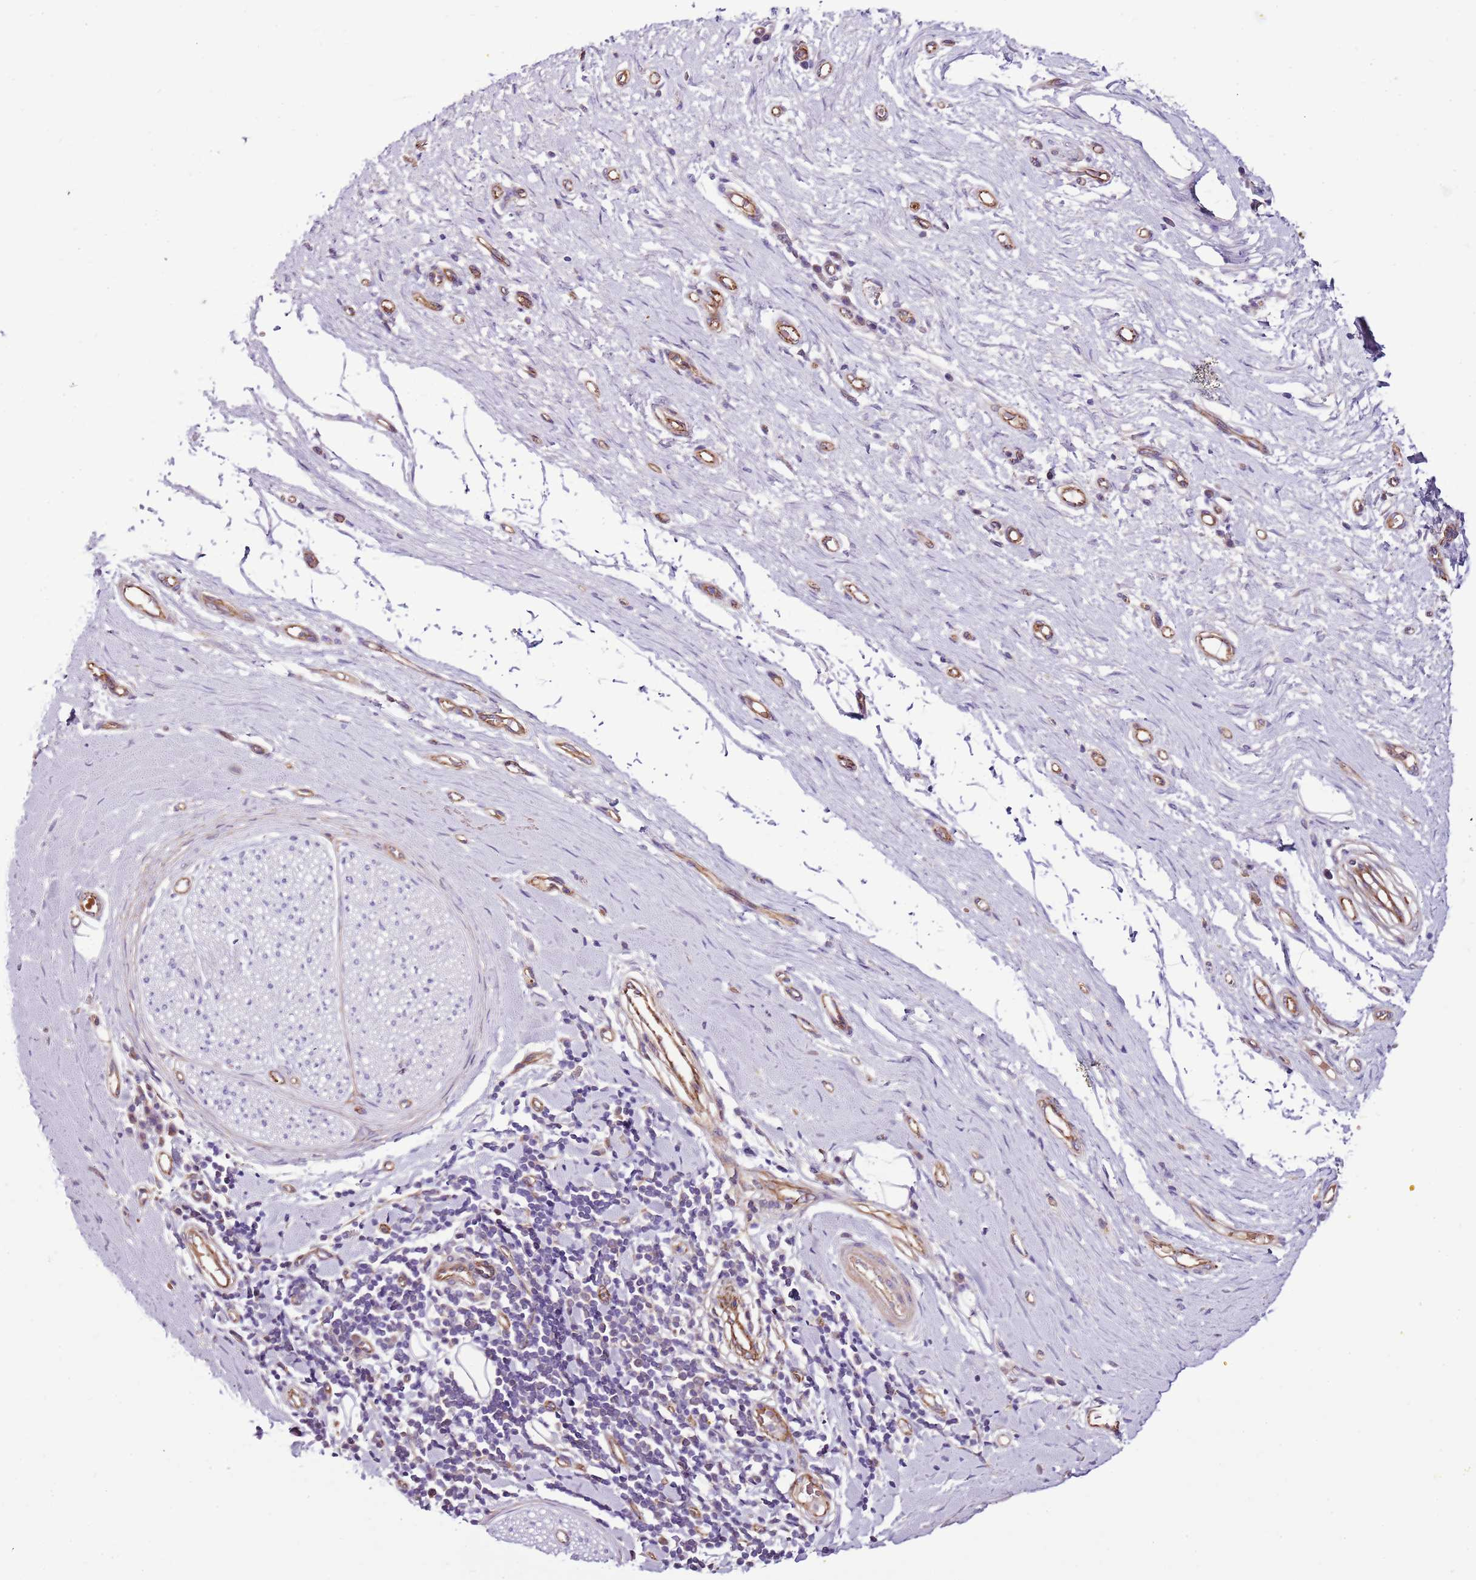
{"staining": {"intensity": "negative", "quantity": "none", "location": "none"}, "tissue": "adipose tissue", "cell_type": "Adipocytes", "image_type": "normal", "snomed": [{"axis": "morphology", "description": "Normal tissue, NOS"}, {"axis": "morphology", "description": "Adenocarcinoma, NOS"}, {"axis": "topography", "description": "Esophagus"}, {"axis": "topography", "description": "Stomach, upper"}, {"axis": "topography", "description": "Peripheral nerve tissue"}], "caption": "The immunohistochemistry (IHC) micrograph has no significant staining in adipocytes of adipose tissue.", "gene": "GFRAL", "patient": {"sex": "male", "age": 62}}